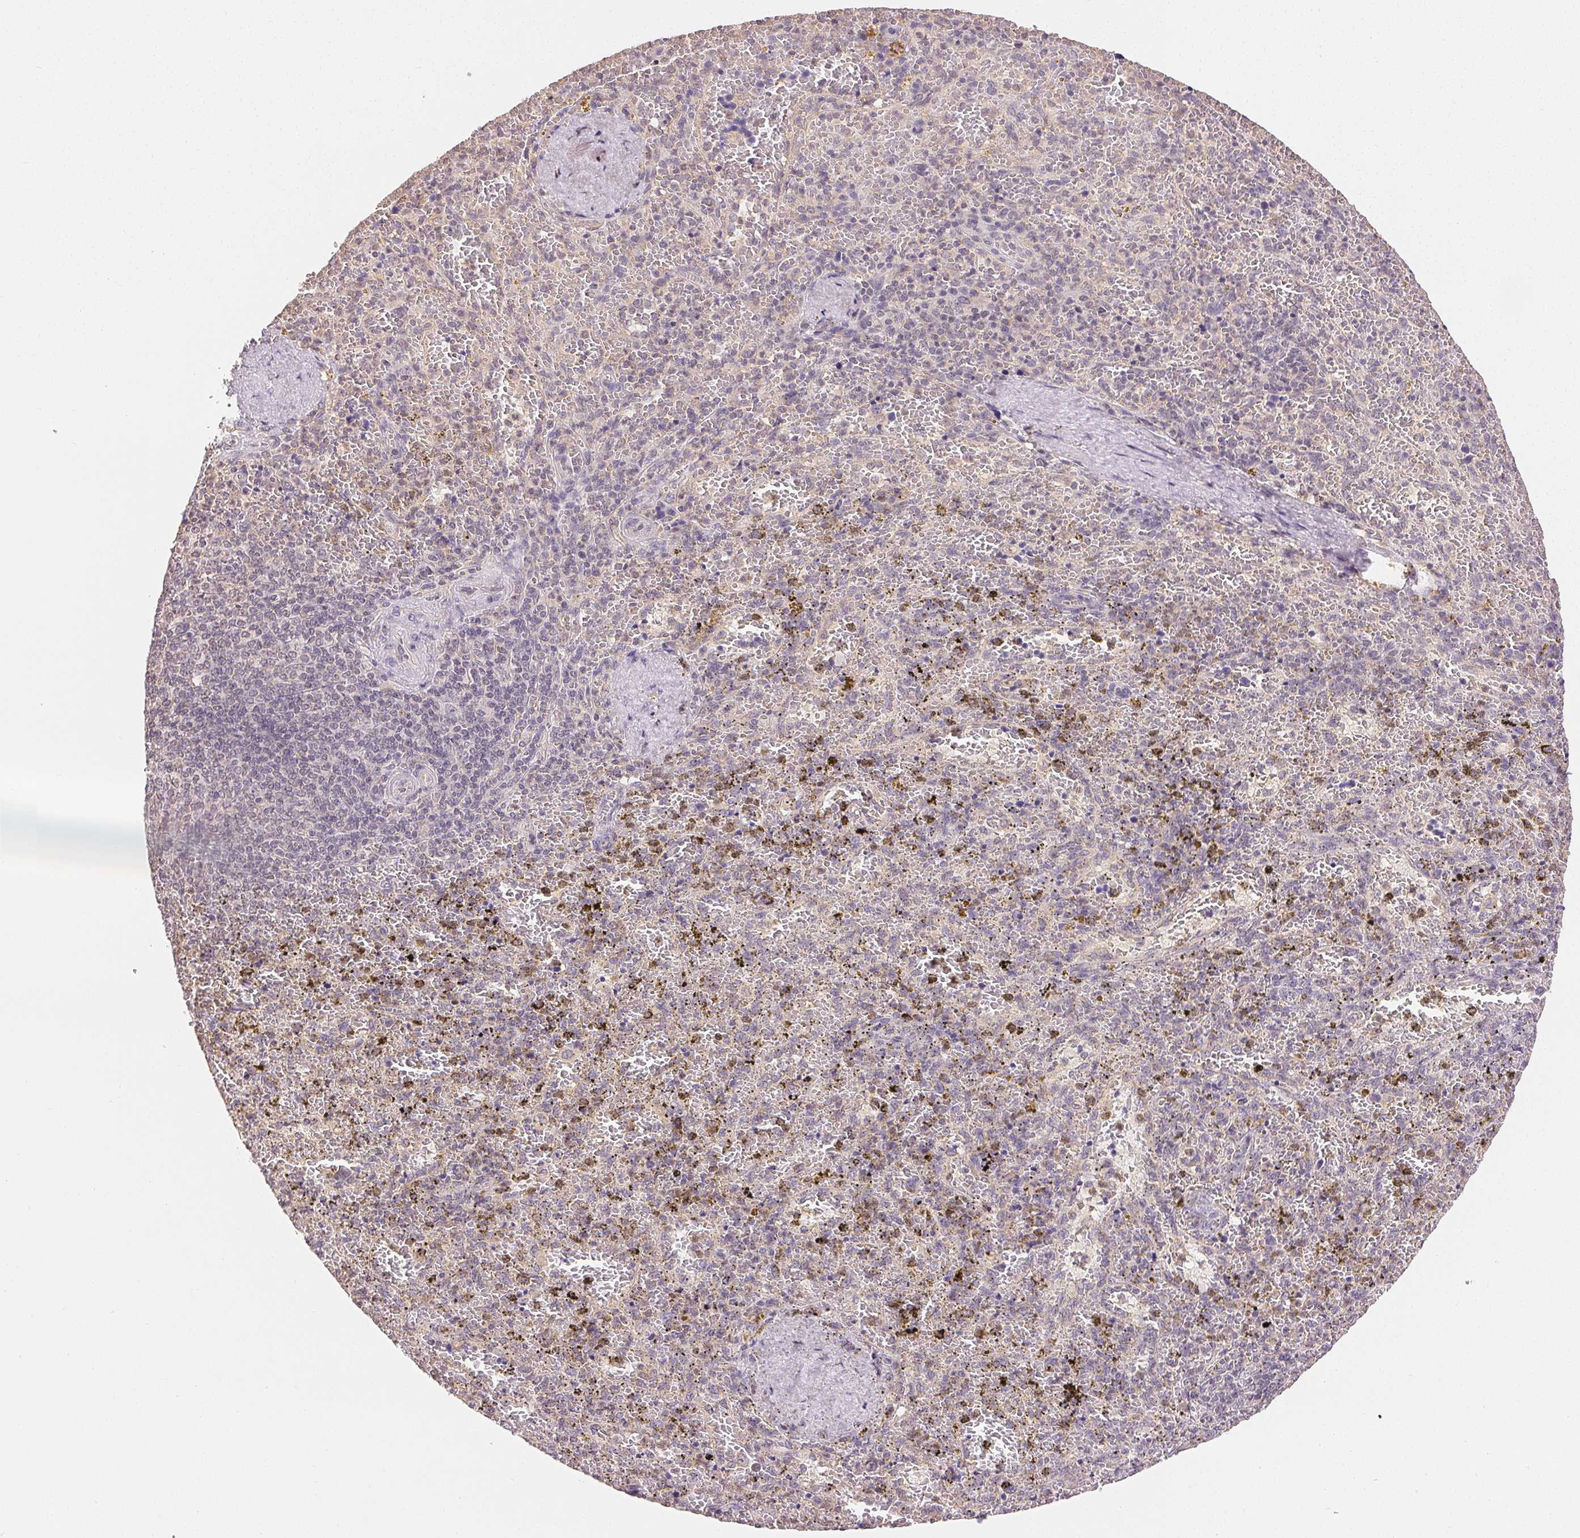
{"staining": {"intensity": "negative", "quantity": "none", "location": "none"}, "tissue": "spleen", "cell_type": "Cells in red pulp", "image_type": "normal", "snomed": [{"axis": "morphology", "description": "Normal tissue, NOS"}, {"axis": "topography", "description": "Spleen"}], "caption": "An immunohistochemistry photomicrograph of benign spleen is shown. There is no staining in cells in red pulp of spleen.", "gene": "SEZ6L2", "patient": {"sex": "female", "age": 50}}